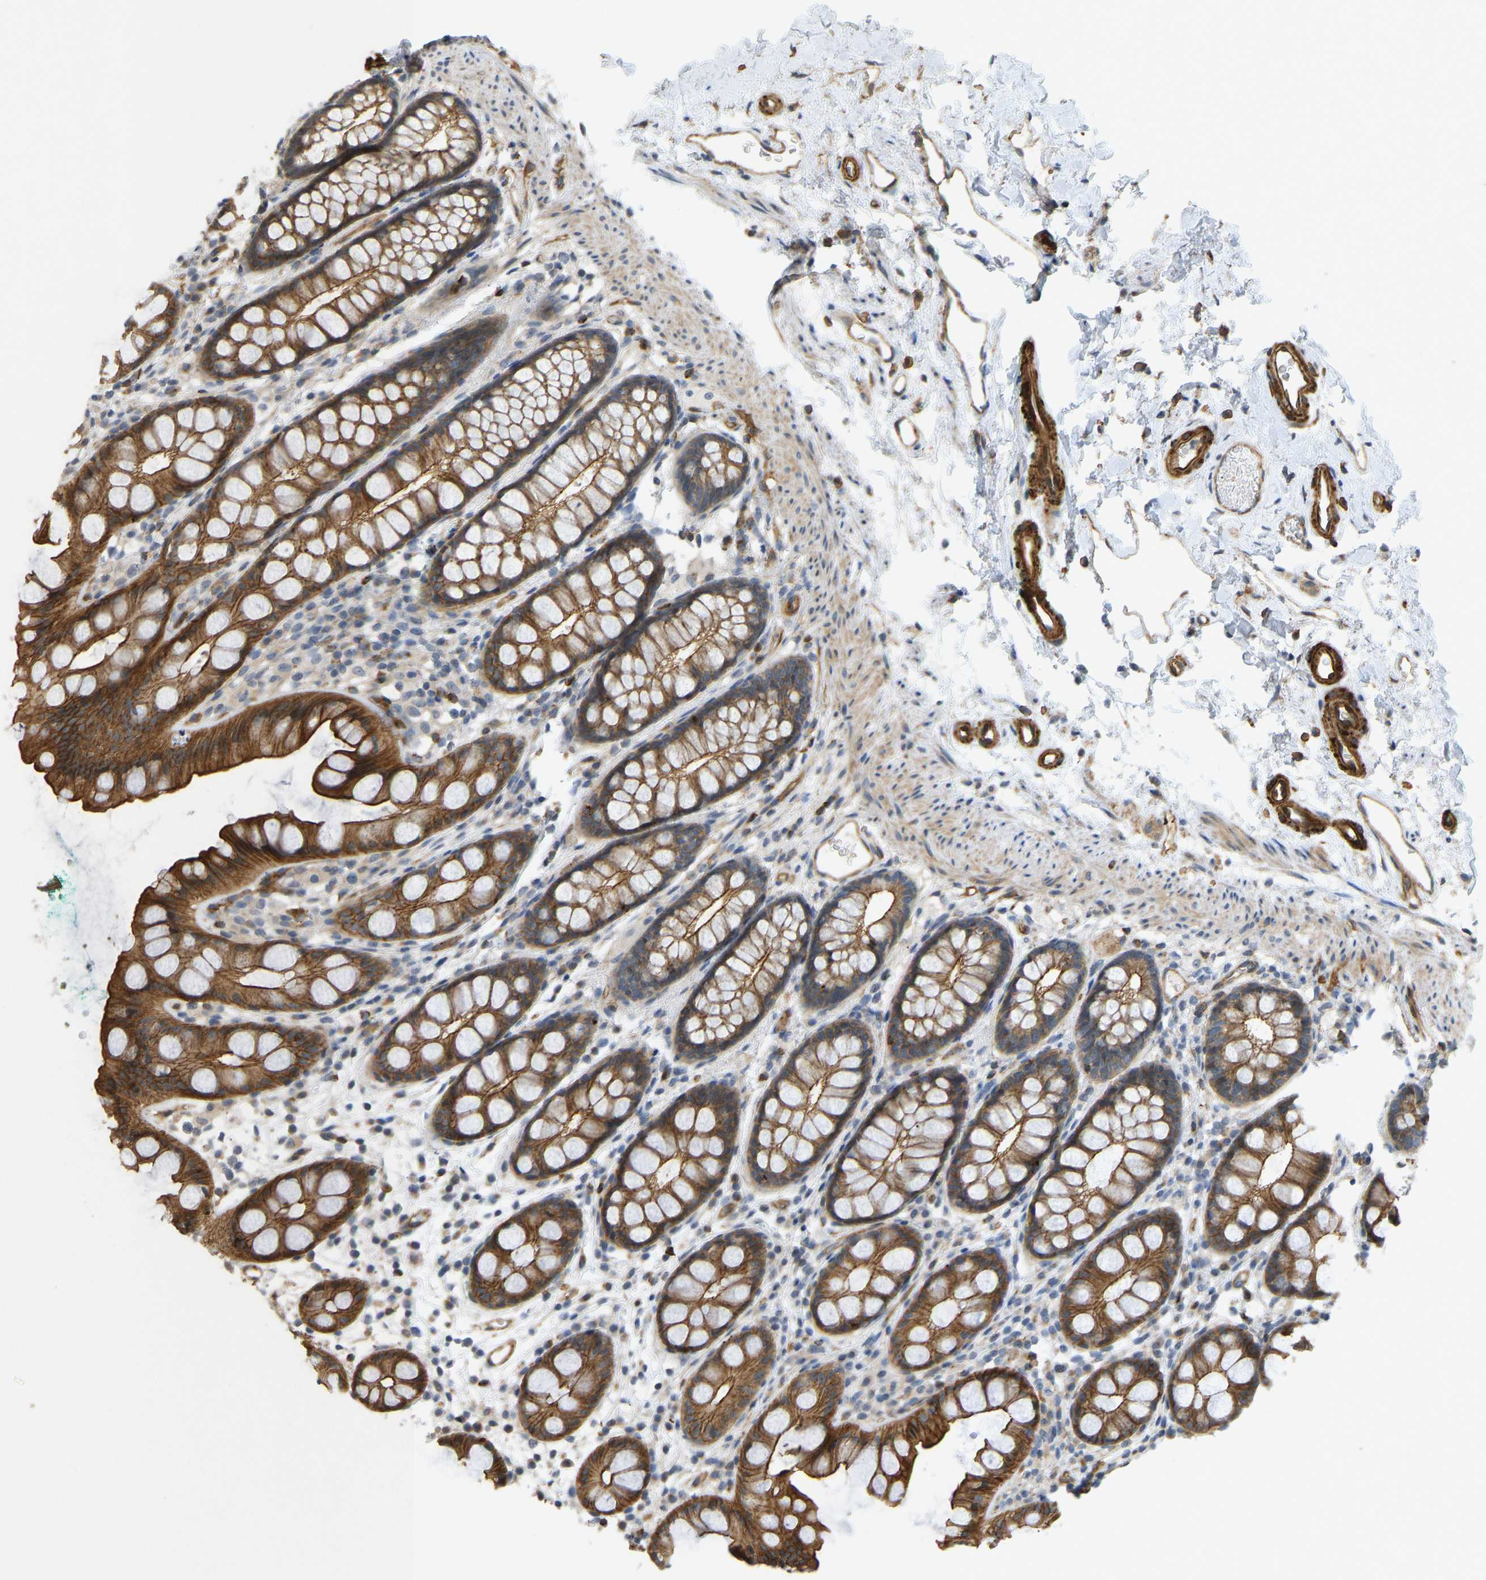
{"staining": {"intensity": "moderate", "quantity": ">75%", "location": "cytoplasmic/membranous"}, "tissue": "rectum", "cell_type": "Glandular cells", "image_type": "normal", "snomed": [{"axis": "morphology", "description": "Normal tissue, NOS"}, {"axis": "topography", "description": "Rectum"}], "caption": "The histopathology image exhibits immunohistochemical staining of unremarkable rectum. There is moderate cytoplasmic/membranous staining is appreciated in approximately >75% of glandular cells. (DAB IHC with brightfield microscopy, high magnification).", "gene": "KIAA1671", "patient": {"sex": "female", "age": 65}}